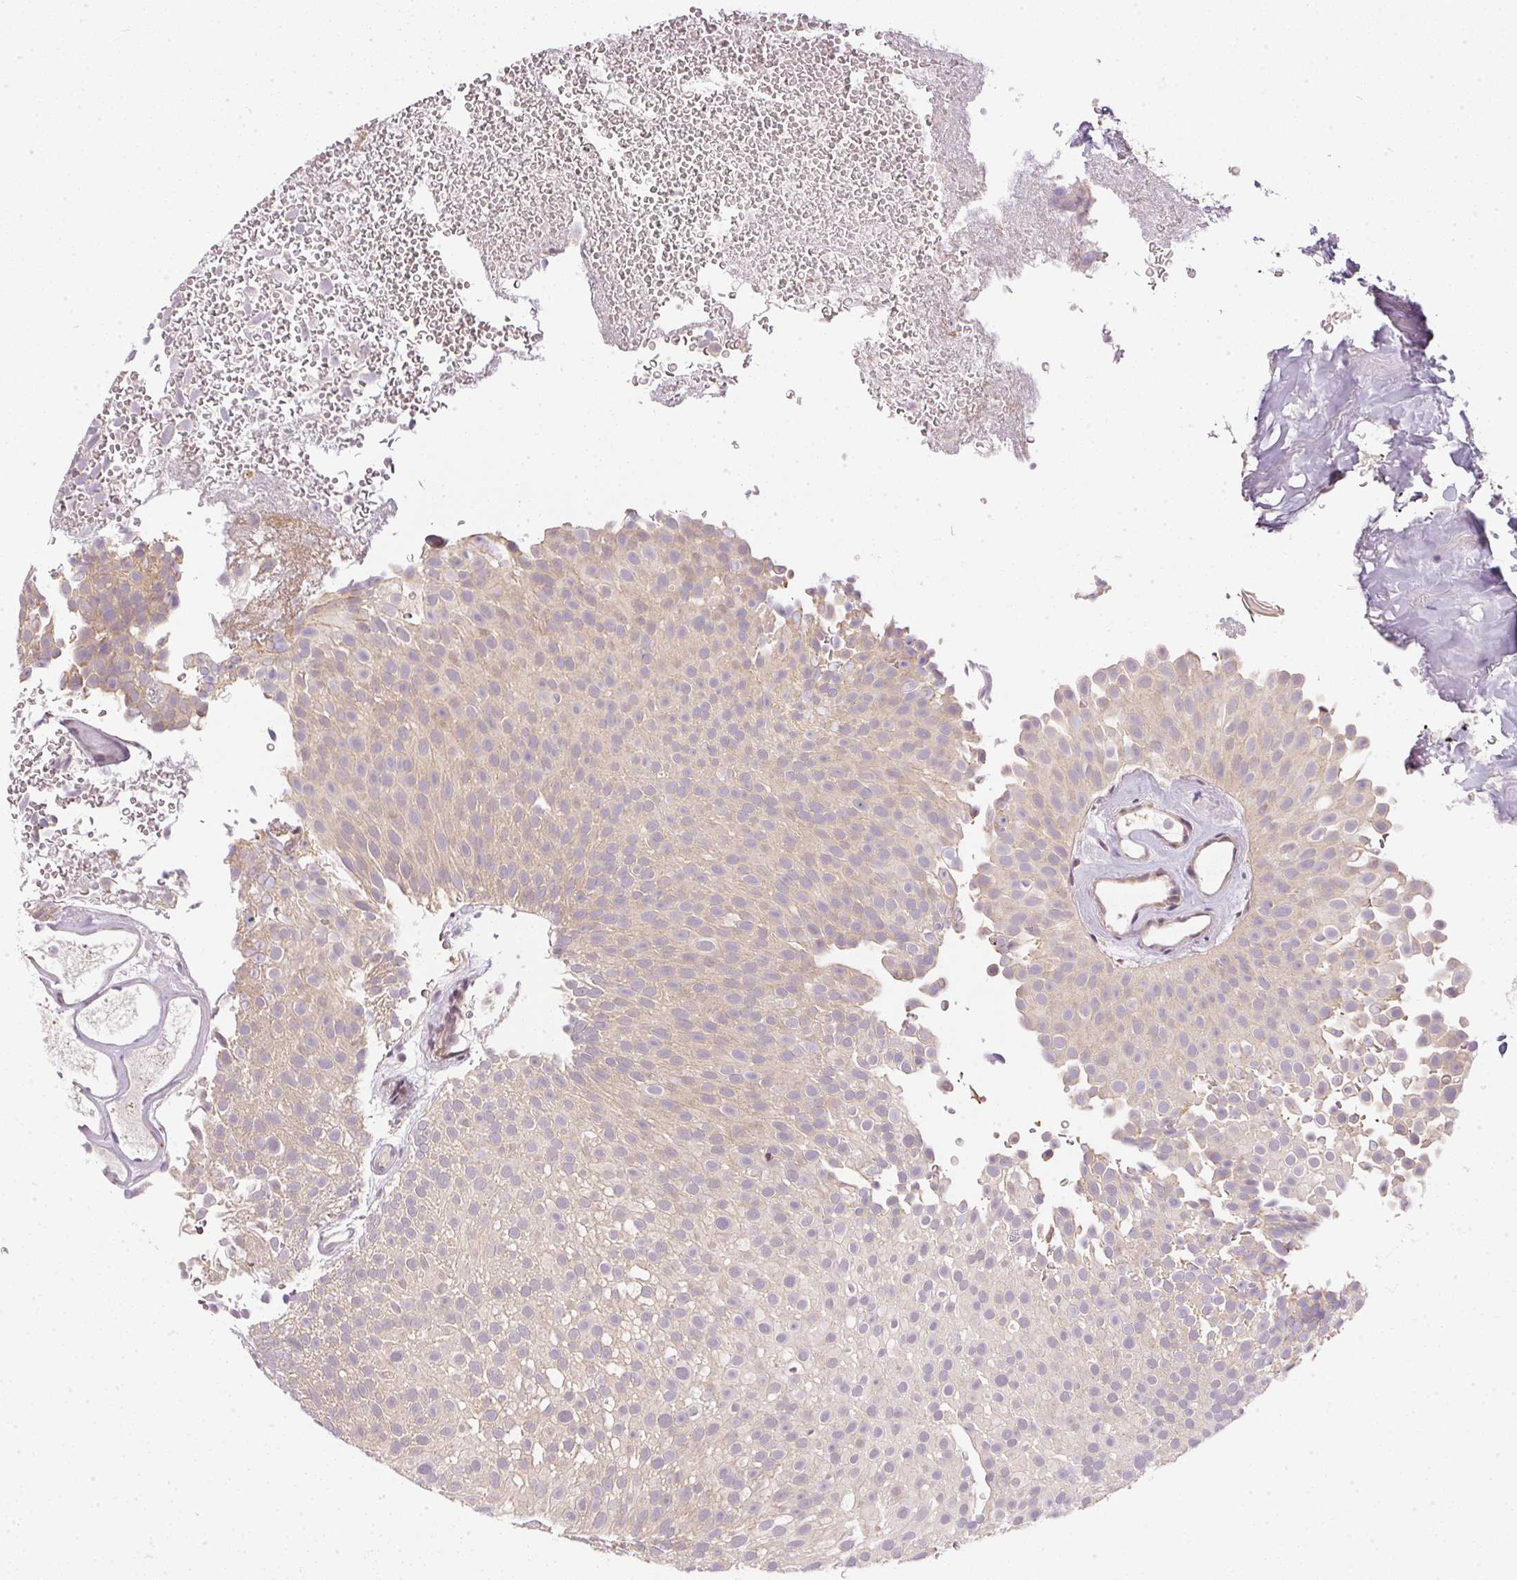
{"staining": {"intensity": "weak", "quantity": "<25%", "location": "cytoplasmic/membranous"}, "tissue": "urothelial cancer", "cell_type": "Tumor cells", "image_type": "cancer", "snomed": [{"axis": "morphology", "description": "Urothelial carcinoma, Low grade"}, {"axis": "topography", "description": "Urinary bladder"}], "caption": "Tumor cells are negative for brown protein staining in urothelial cancer.", "gene": "TTC23L", "patient": {"sex": "male", "age": 78}}